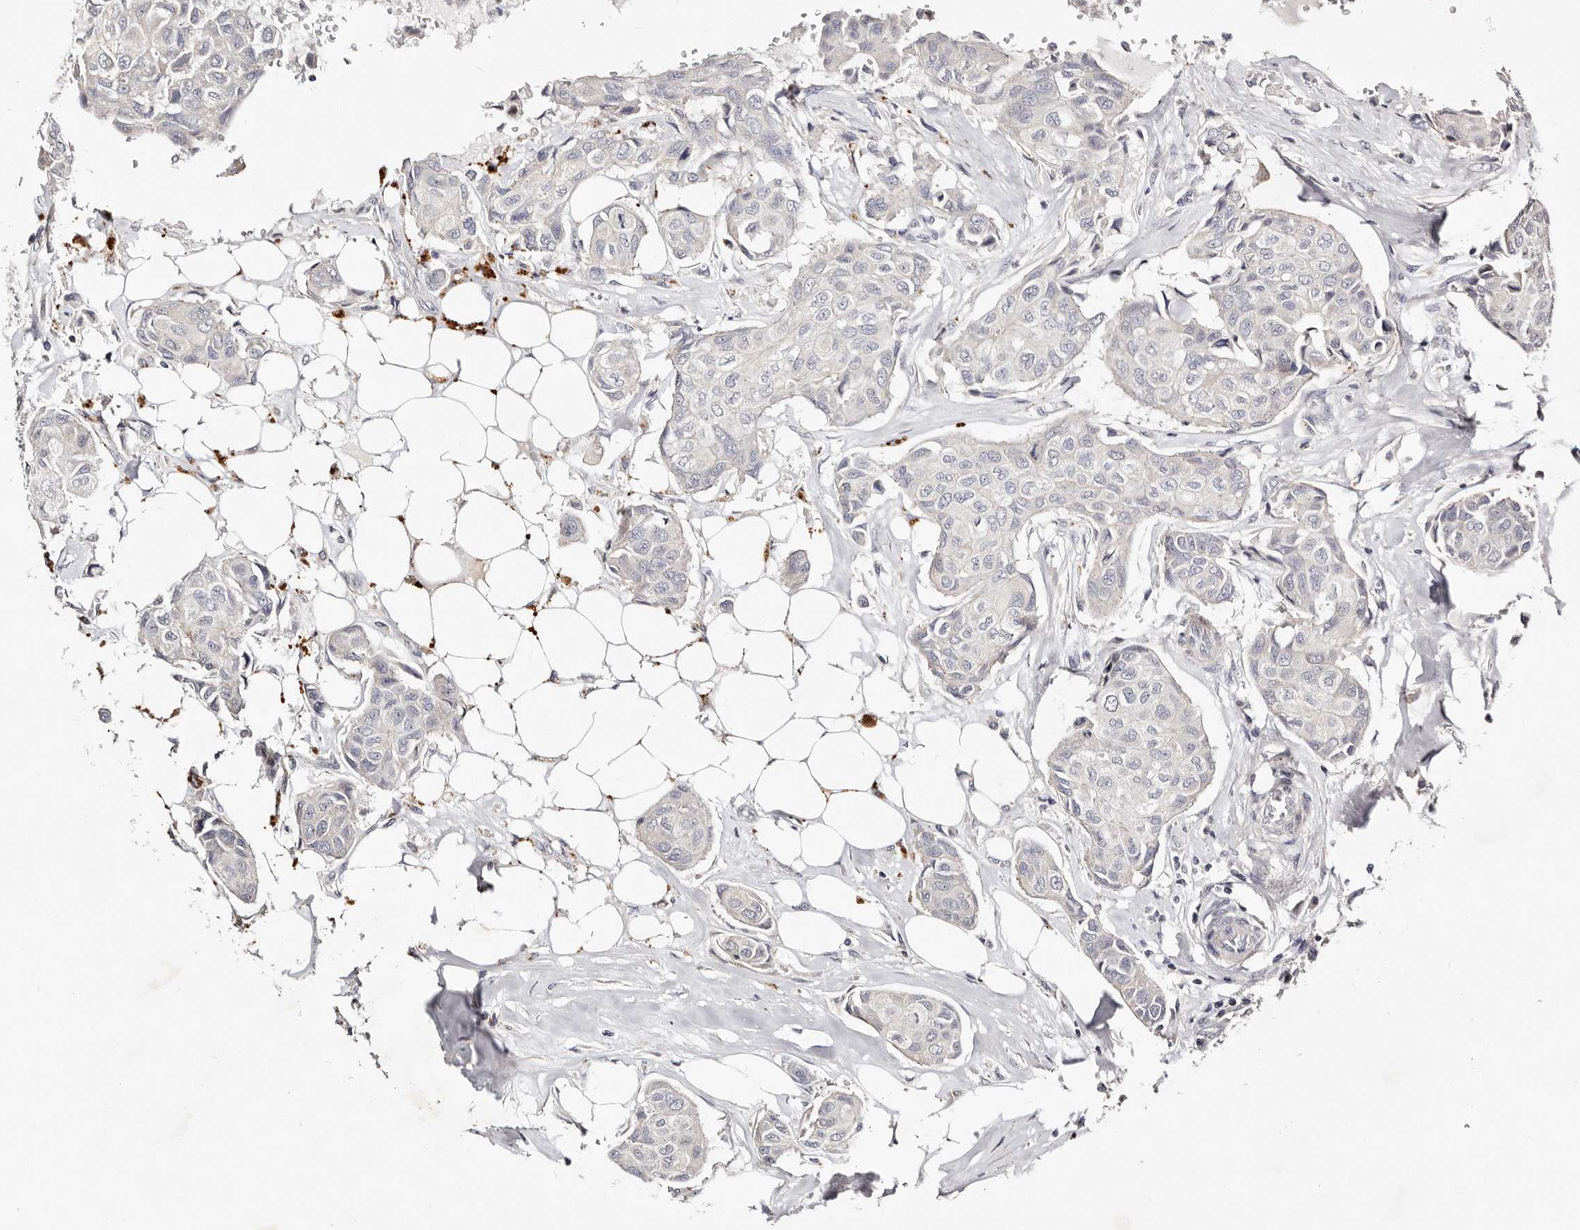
{"staining": {"intensity": "negative", "quantity": "none", "location": "none"}, "tissue": "breast cancer", "cell_type": "Tumor cells", "image_type": "cancer", "snomed": [{"axis": "morphology", "description": "Duct carcinoma"}, {"axis": "topography", "description": "Breast"}], "caption": "IHC histopathology image of neoplastic tissue: invasive ductal carcinoma (breast) stained with DAB exhibits no significant protein expression in tumor cells.", "gene": "MRPS33", "patient": {"sex": "female", "age": 80}}